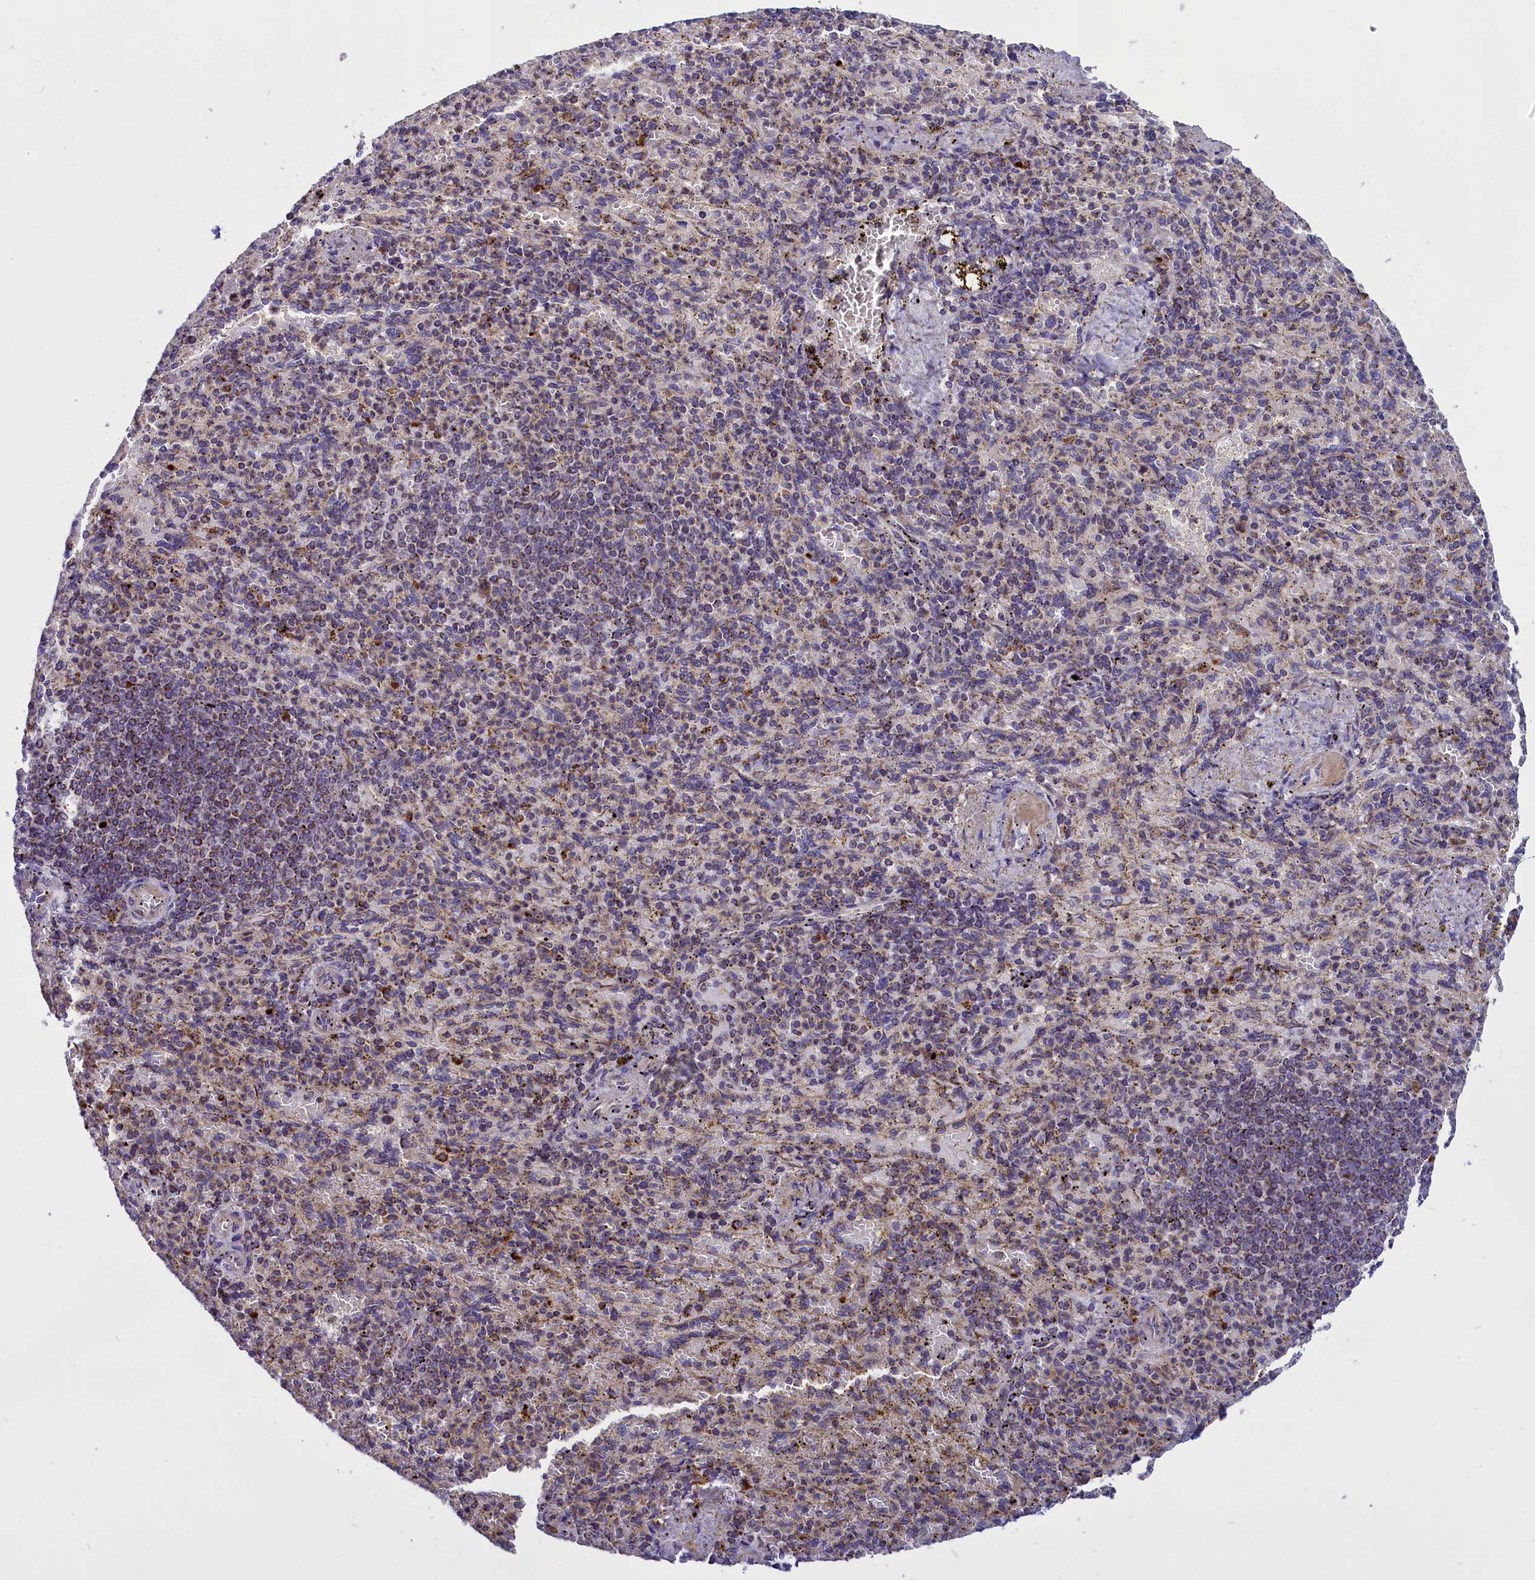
{"staining": {"intensity": "moderate", "quantity": "<25%", "location": "cytoplasmic/membranous"}, "tissue": "spleen", "cell_type": "Cells in red pulp", "image_type": "normal", "snomed": [{"axis": "morphology", "description": "Normal tissue, NOS"}, {"axis": "topography", "description": "Spleen"}], "caption": "Cells in red pulp display low levels of moderate cytoplasmic/membranous expression in approximately <25% of cells in normal spleen. (DAB (3,3'-diaminobenzidine) IHC, brown staining for protein, blue staining for nuclei).", "gene": "GLRX5", "patient": {"sex": "female", "age": 74}}